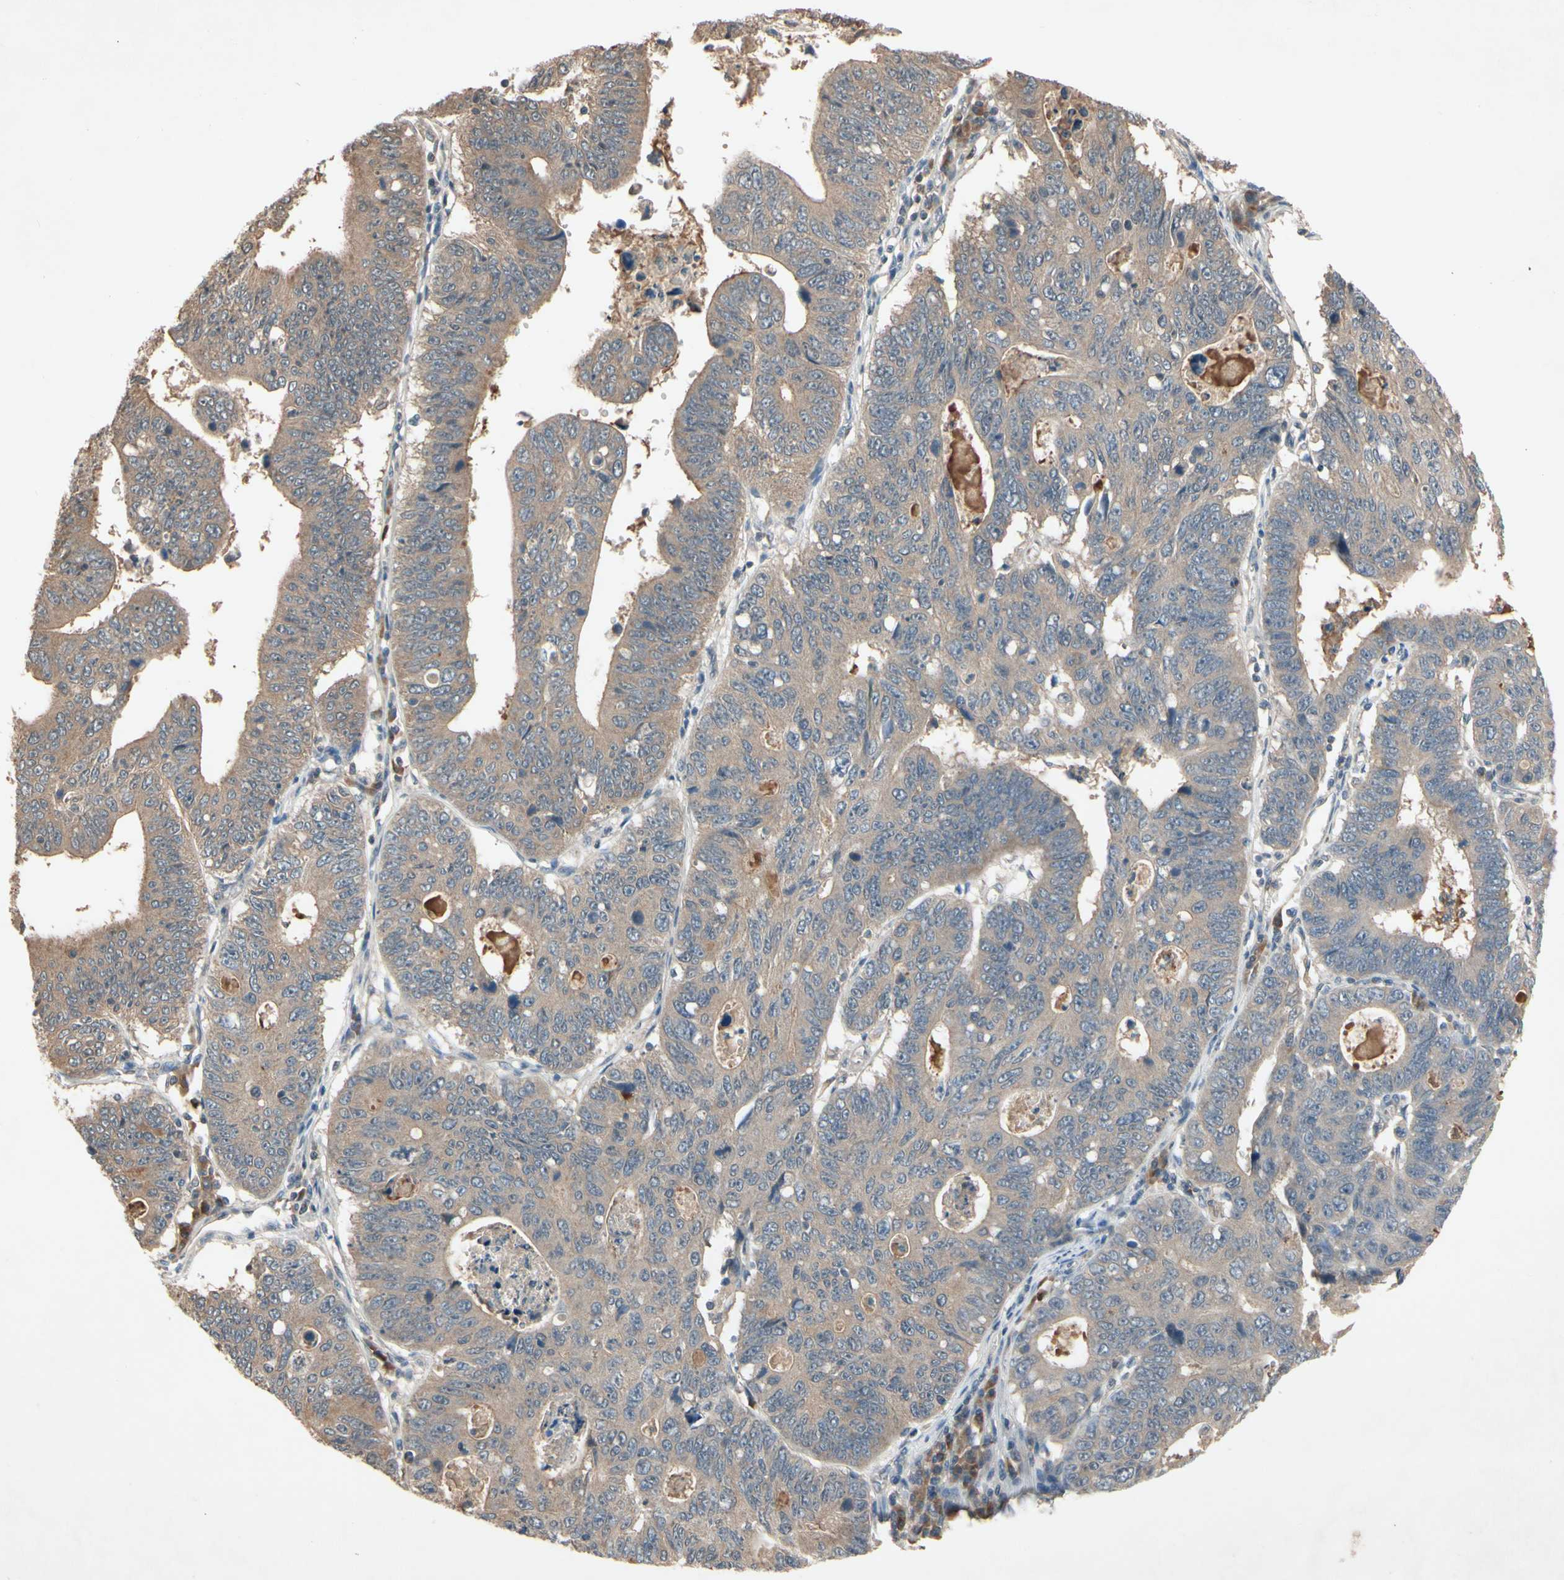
{"staining": {"intensity": "moderate", "quantity": ">75%", "location": "cytoplasmic/membranous"}, "tissue": "stomach cancer", "cell_type": "Tumor cells", "image_type": "cancer", "snomed": [{"axis": "morphology", "description": "Adenocarcinoma, NOS"}, {"axis": "topography", "description": "Stomach"}], "caption": "This histopathology image exhibits stomach adenocarcinoma stained with IHC to label a protein in brown. The cytoplasmic/membranous of tumor cells show moderate positivity for the protein. Nuclei are counter-stained blue.", "gene": "NSF", "patient": {"sex": "male", "age": 59}}